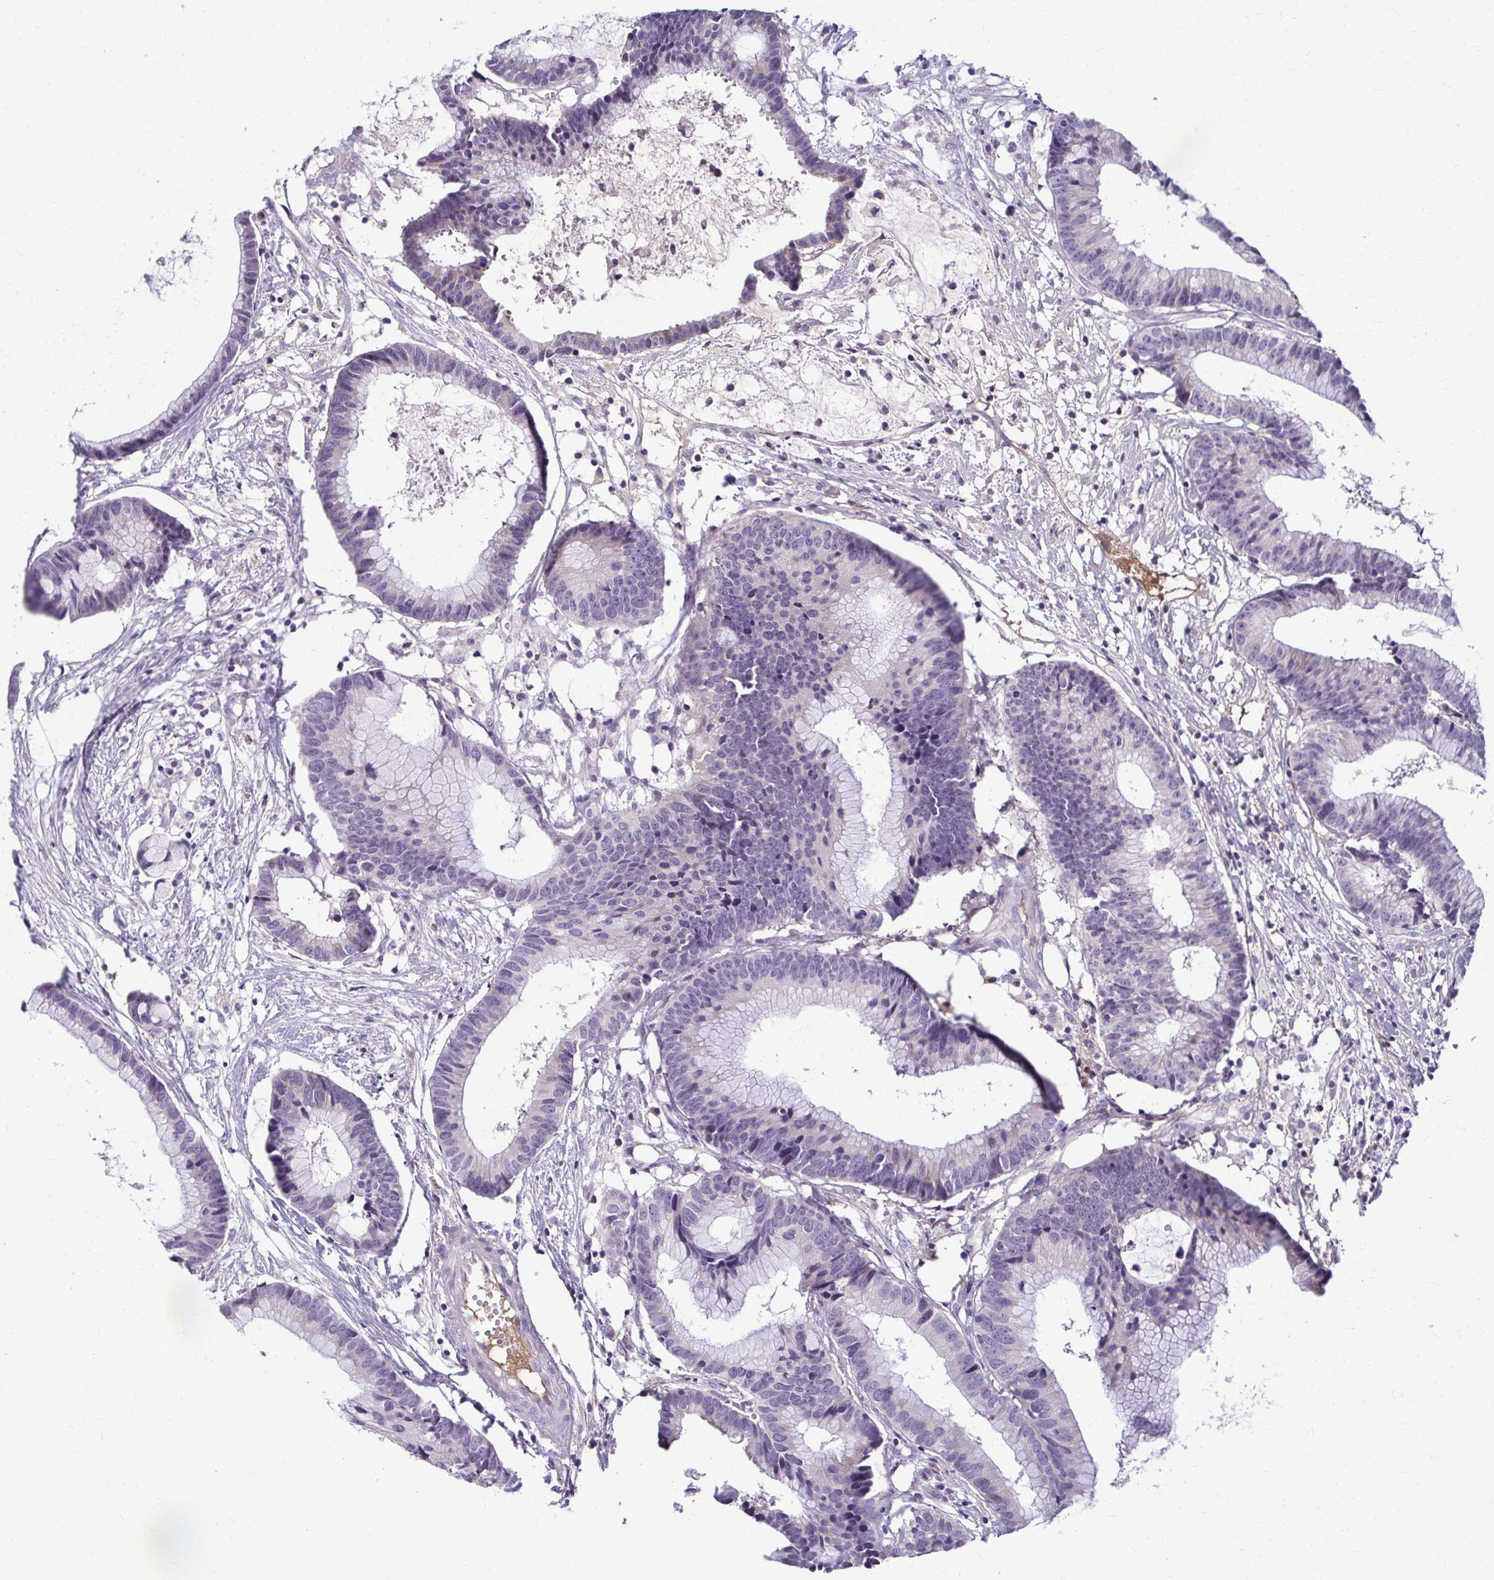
{"staining": {"intensity": "negative", "quantity": "none", "location": "none"}, "tissue": "colorectal cancer", "cell_type": "Tumor cells", "image_type": "cancer", "snomed": [{"axis": "morphology", "description": "Adenocarcinoma, NOS"}, {"axis": "topography", "description": "Colon"}], "caption": "Colorectal adenocarcinoma was stained to show a protein in brown. There is no significant staining in tumor cells.", "gene": "MCRIP2", "patient": {"sex": "female", "age": 78}}